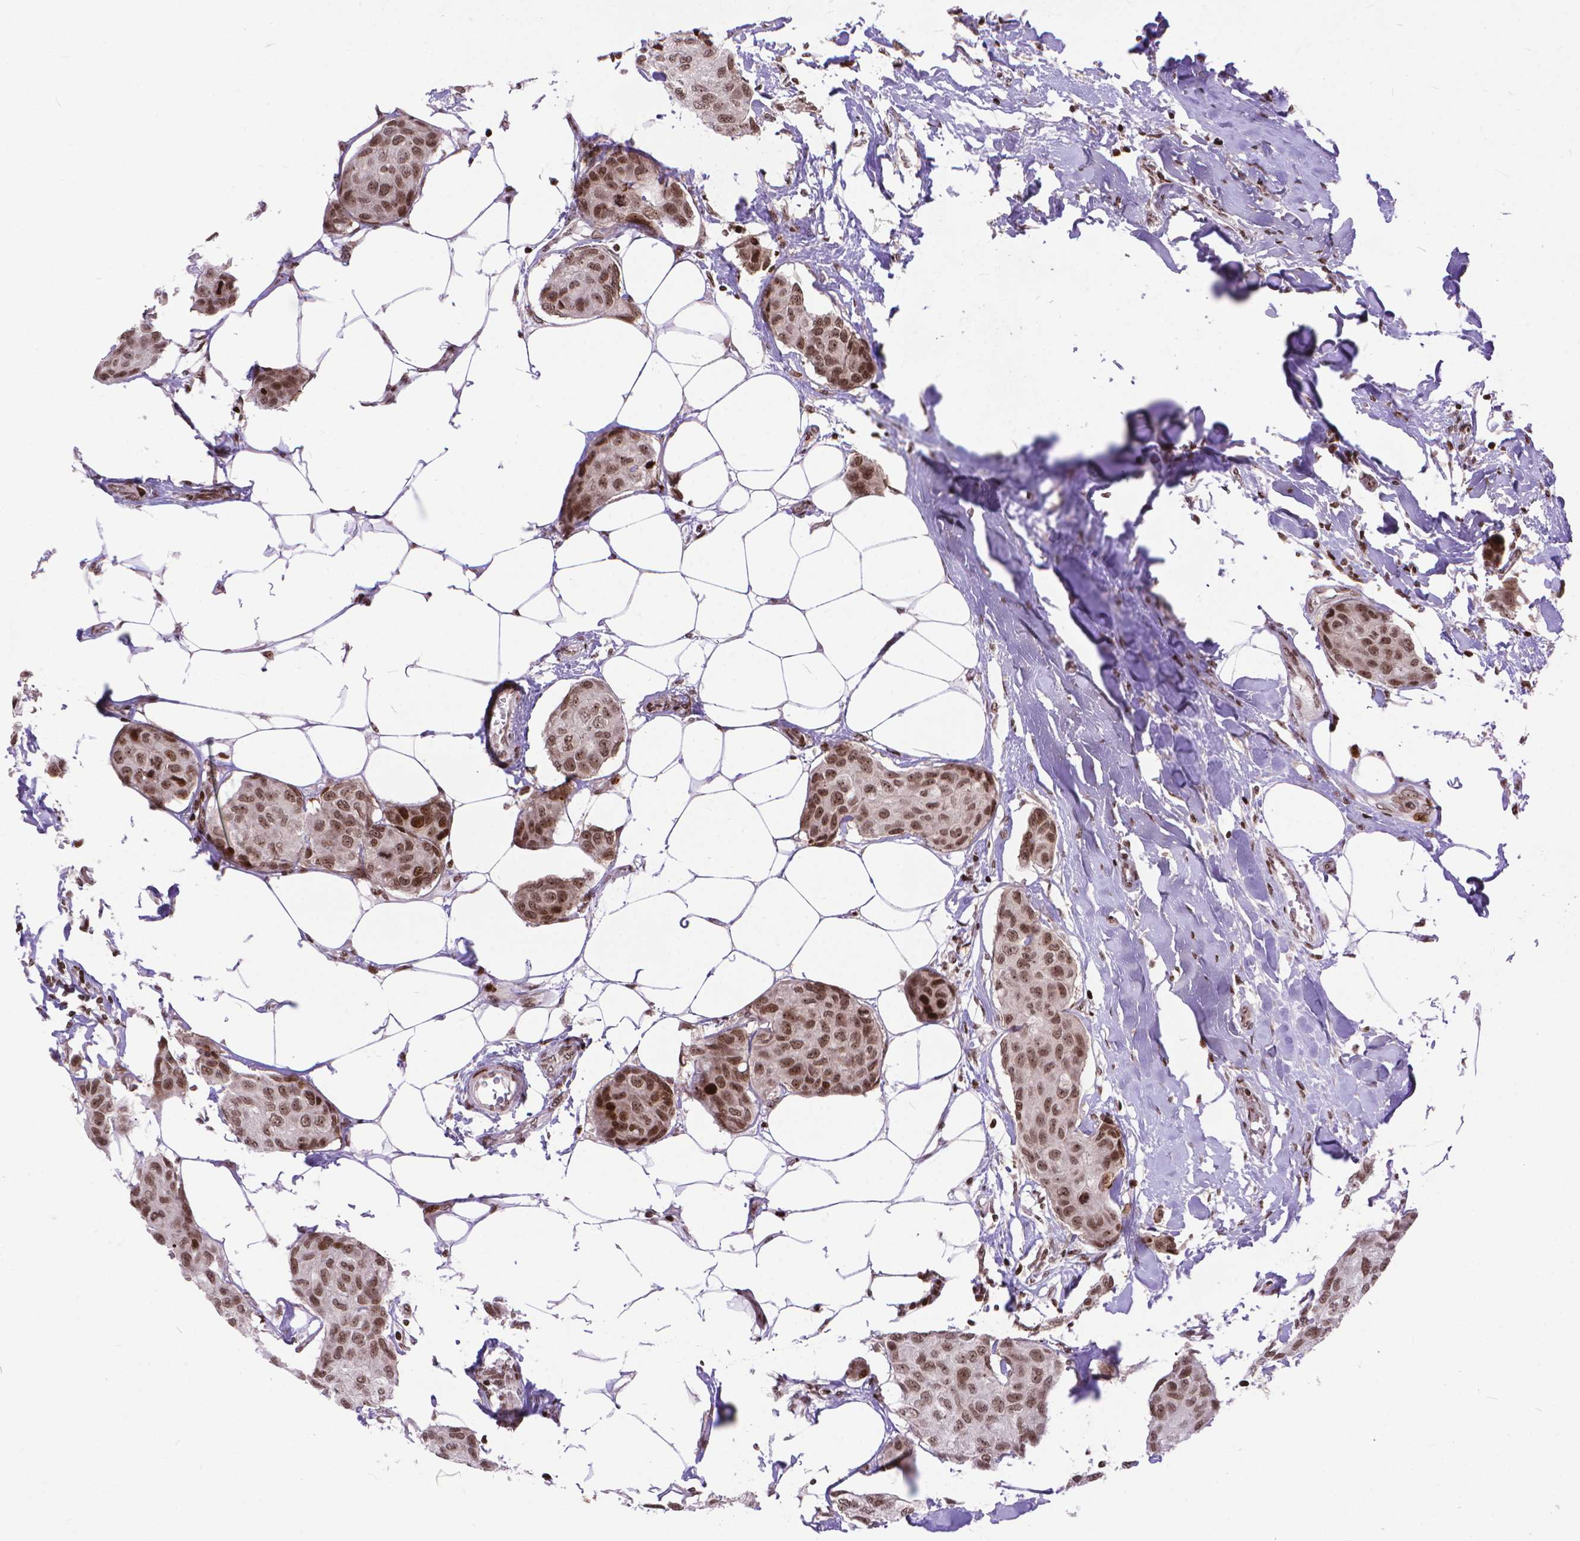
{"staining": {"intensity": "moderate", "quantity": ">75%", "location": "nuclear"}, "tissue": "breast cancer", "cell_type": "Tumor cells", "image_type": "cancer", "snomed": [{"axis": "morphology", "description": "Duct carcinoma"}, {"axis": "topography", "description": "Breast"}], "caption": "Approximately >75% of tumor cells in human intraductal carcinoma (breast) demonstrate moderate nuclear protein positivity as visualized by brown immunohistochemical staining.", "gene": "AMER1", "patient": {"sex": "female", "age": 80}}